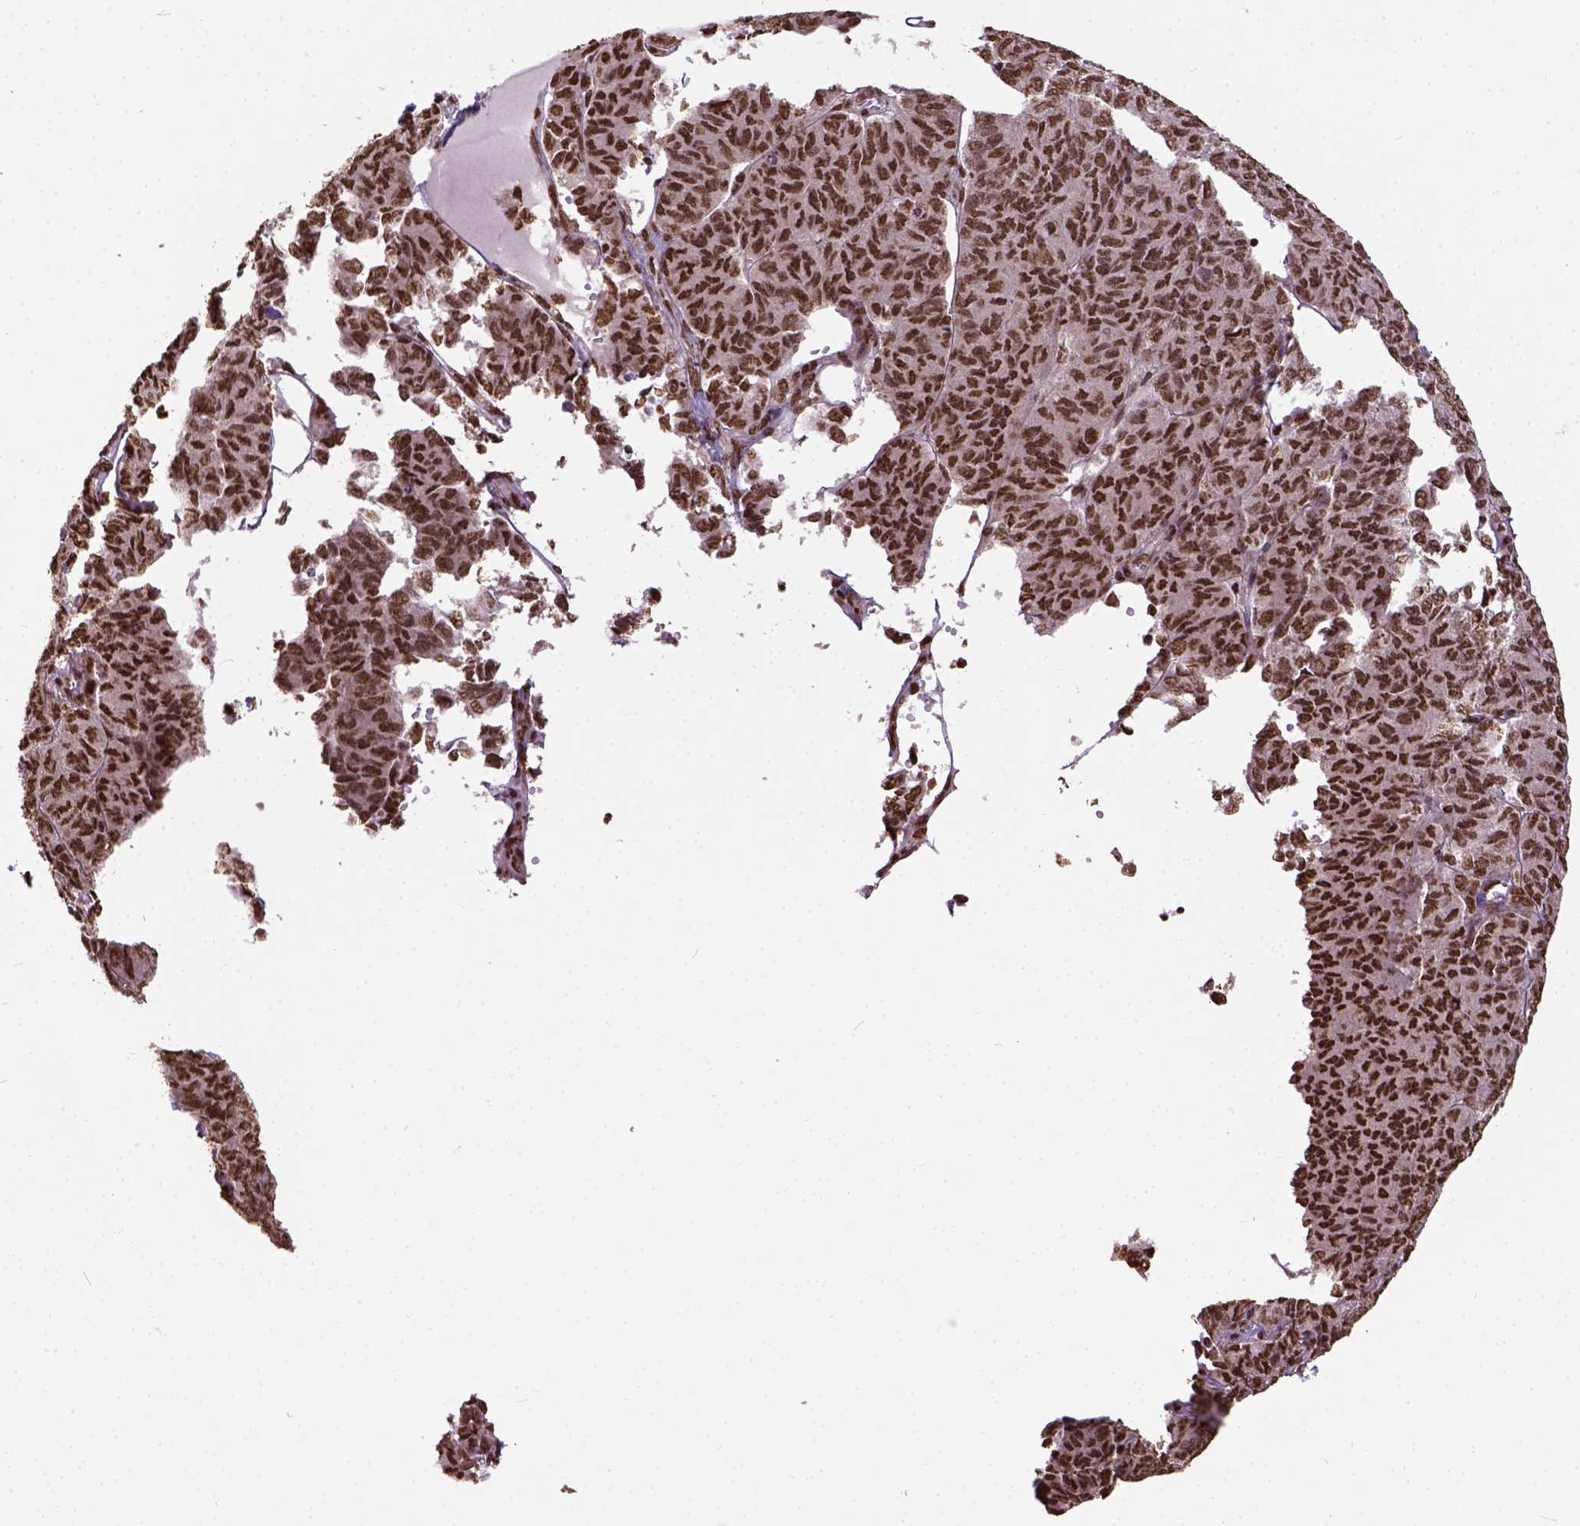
{"staining": {"intensity": "strong", "quantity": ">75%", "location": "nuclear"}, "tissue": "ovarian cancer", "cell_type": "Tumor cells", "image_type": "cancer", "snomed": [{"axis": "morphology", "description": "Carcinoma, endometroid"}, {"axis": "topography", "description": "Ovary"}], "caption": "Strong nuclear expression is identified in about >75% of tumor cells in ovarian cancer (endometroid carcinoma).", "gene": "NACC1", "patient": {"sex": "female", "age": 80}}